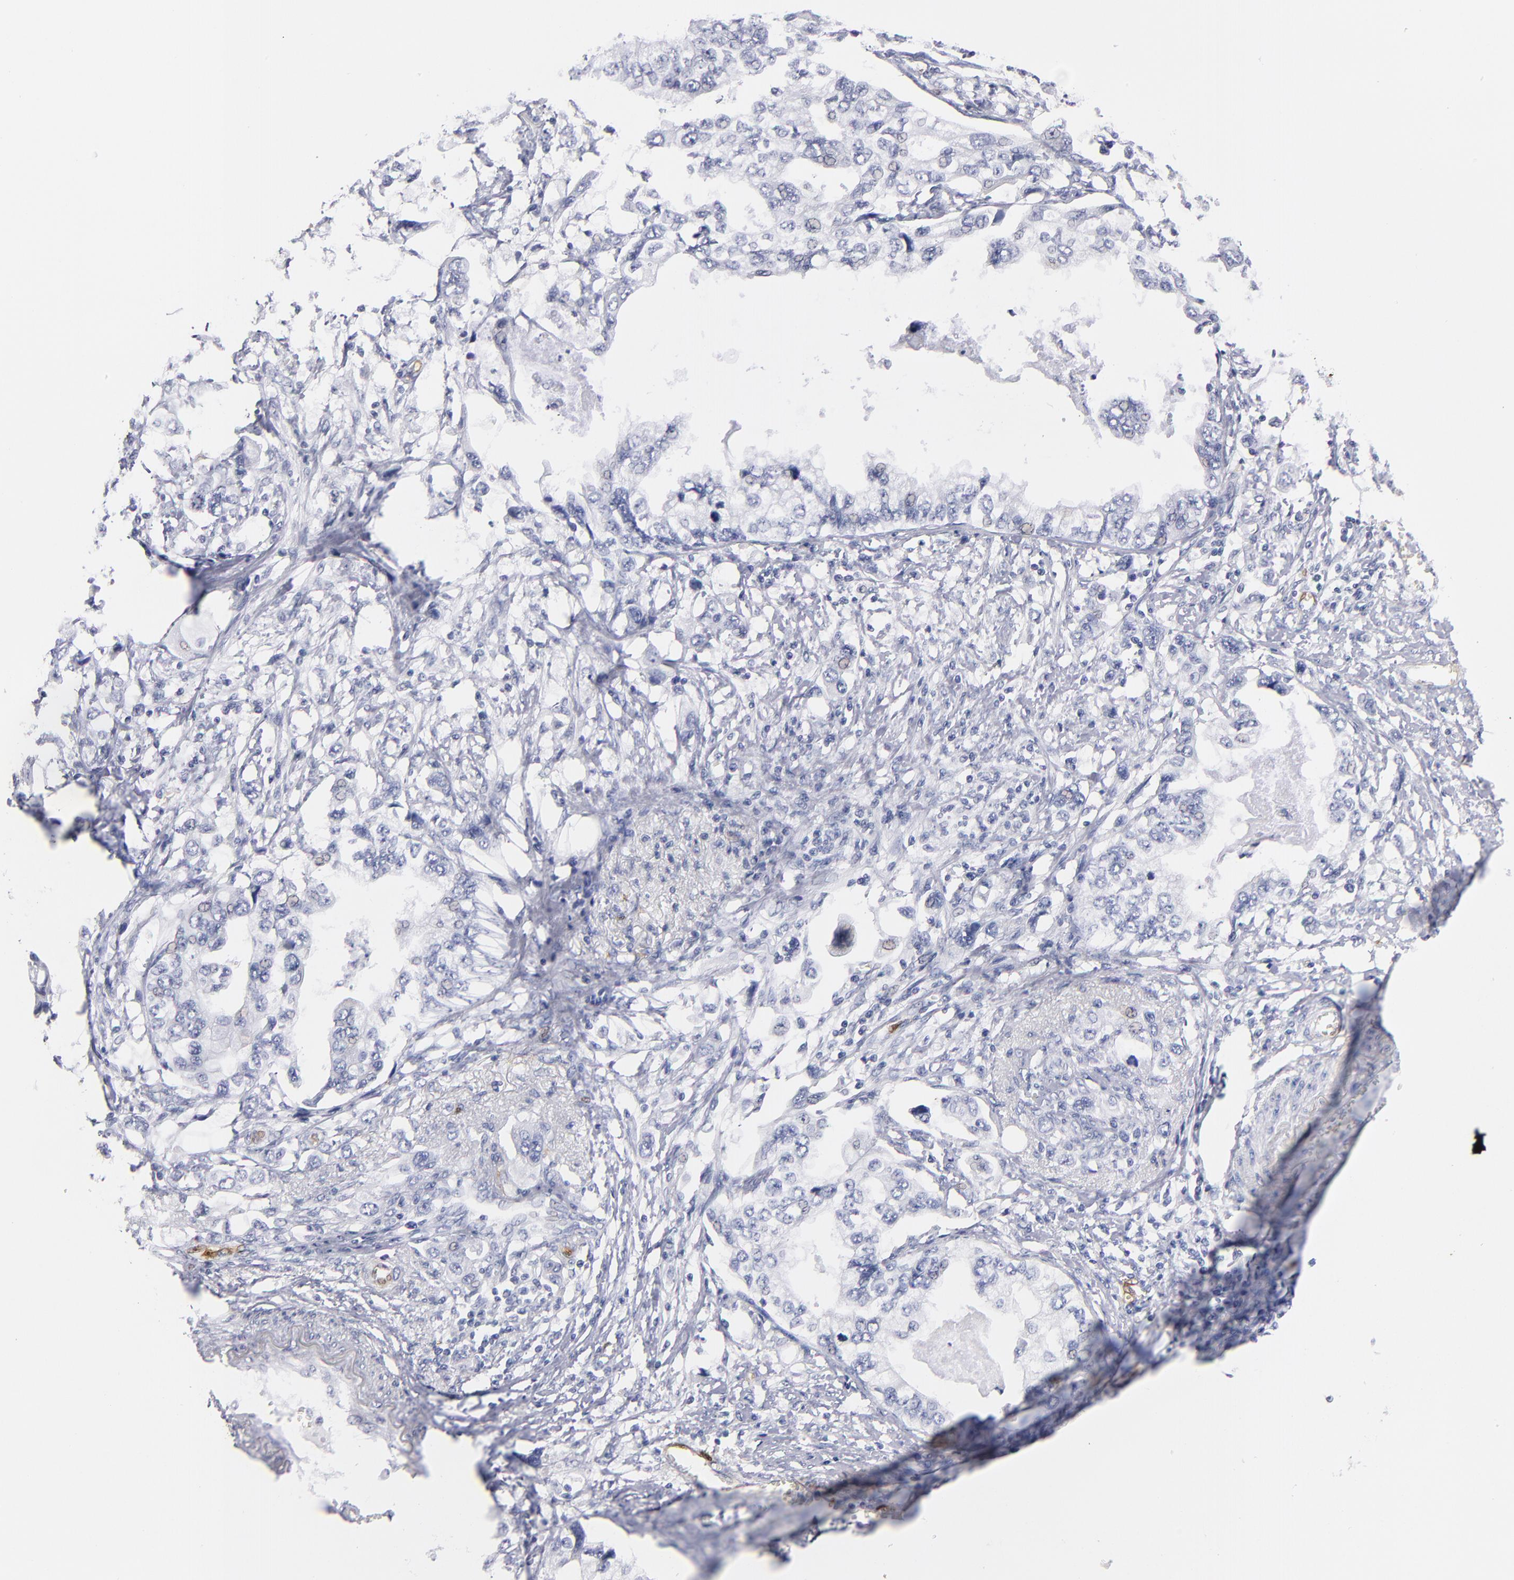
{"staining": {"intensity": "negative", "quantity": "none", "location": "none"}, "tissue": "stomach cancer", "cell_type": "Tumor cells", "image_type": "cancer", "snomed": [{"axis": "morphology", "description": "Adenocarcinoma, NOS"}, {"axis": "topography", "description": "Pancreas"}, {"axis": "topography", "description": "Stomach, upper"}], "caption": "A photomicrograph of human stomach cancer (adenocarcinoma) is negative for staining in tumor cells.", "gene": "FABP4", "patient": {"sex": "male", "age": 77}}